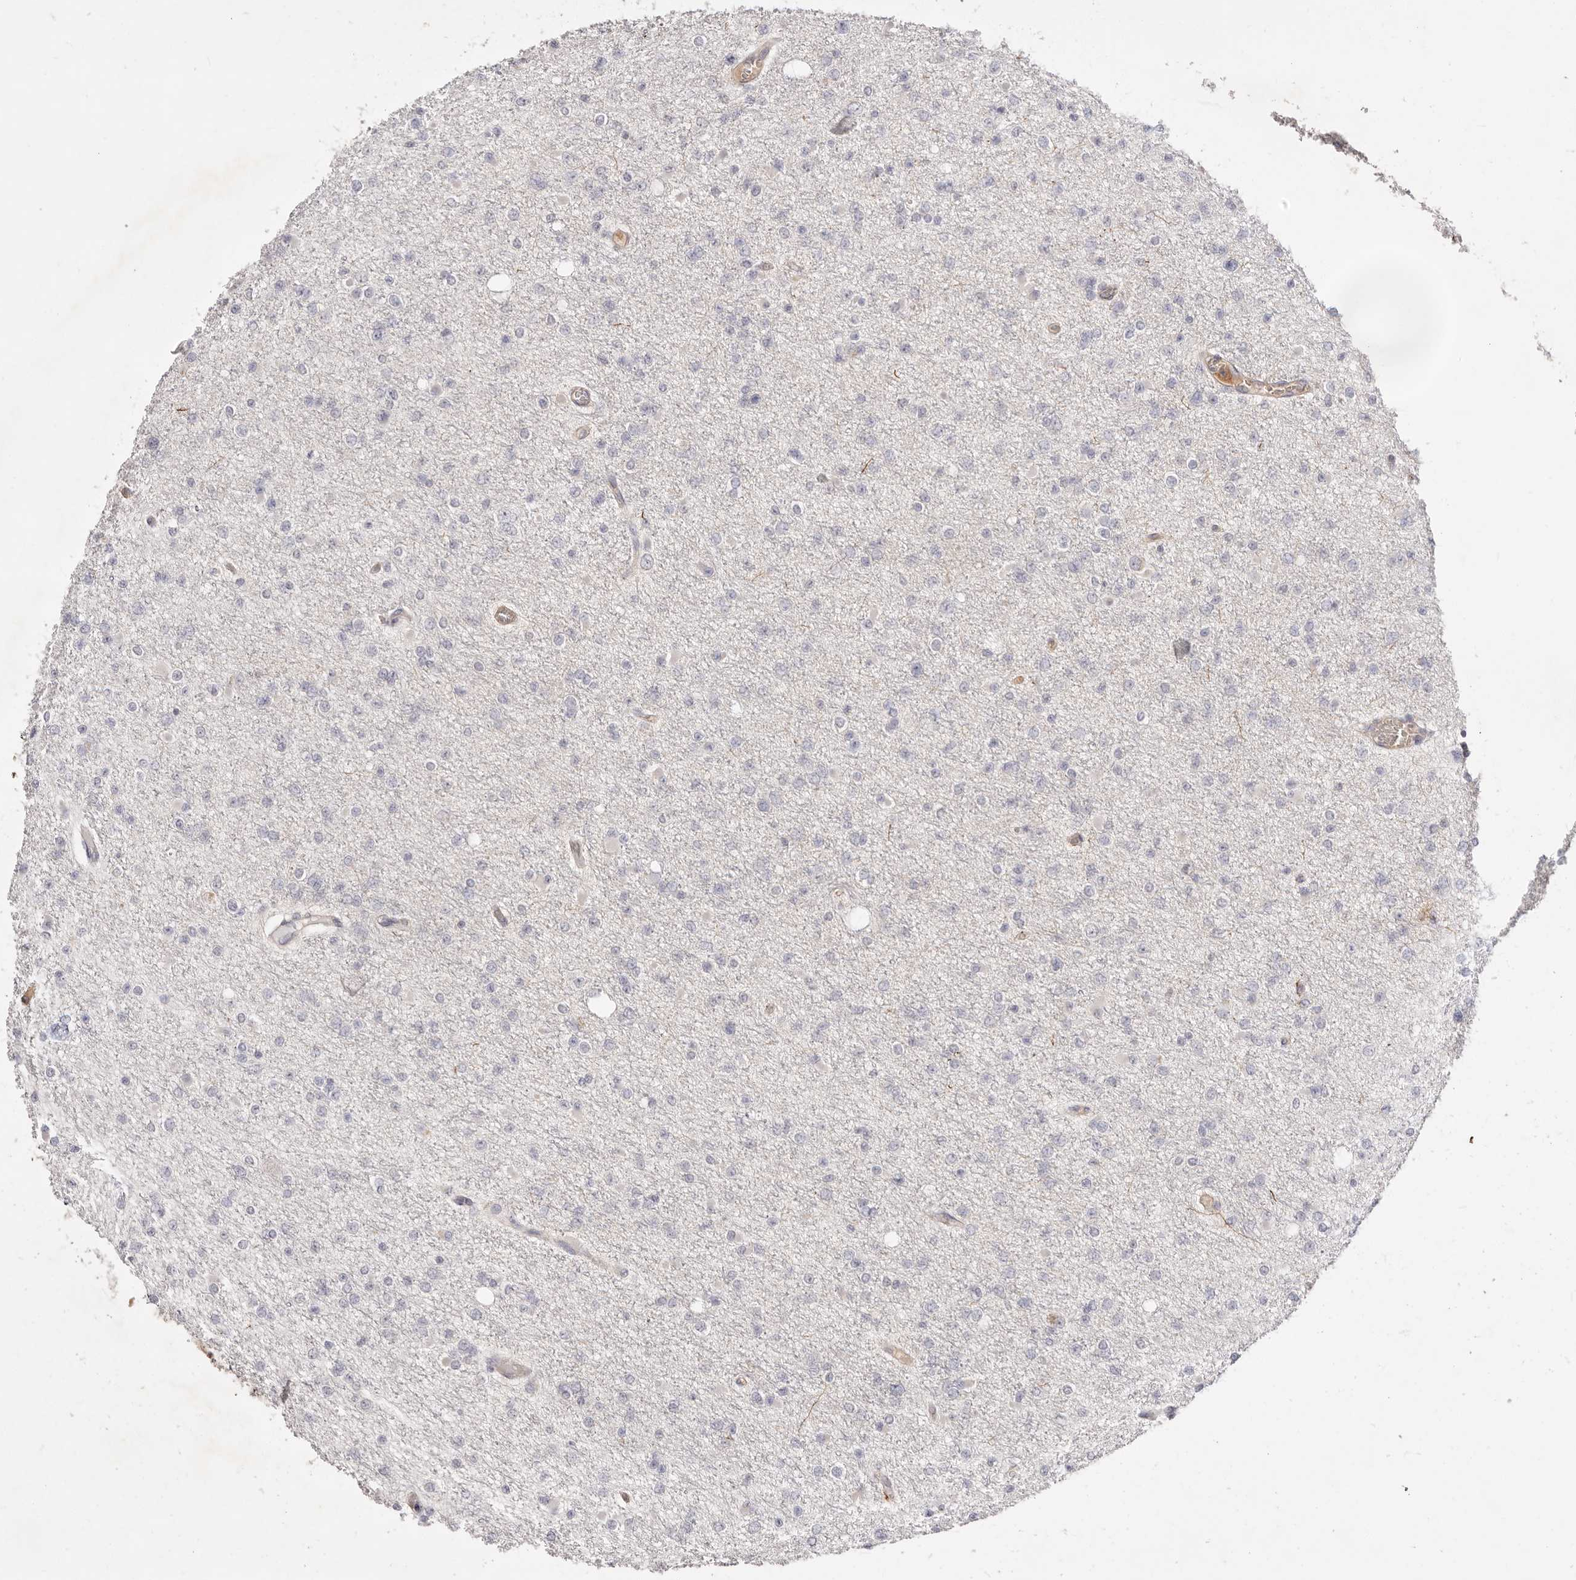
{"staining": {"intensity": "negative", "quantity": "none", "location": "none"}, "tissue": "glioma", "cell_type": "Tumor cells", "image_type": "cancer", "snomed": [{"axis": "morphology", "description": "Glioma, malignant, Low grade"}, {"axis": "topography", "description": "Brain"}], "caption": "DAB (3,3'-diaminobenzidine) immunohistochemical staining of human glioma shows no significant positivity in tumor cells.", "gene": "SLC35B2", "patient": {"sex": "female", "age": 22}}